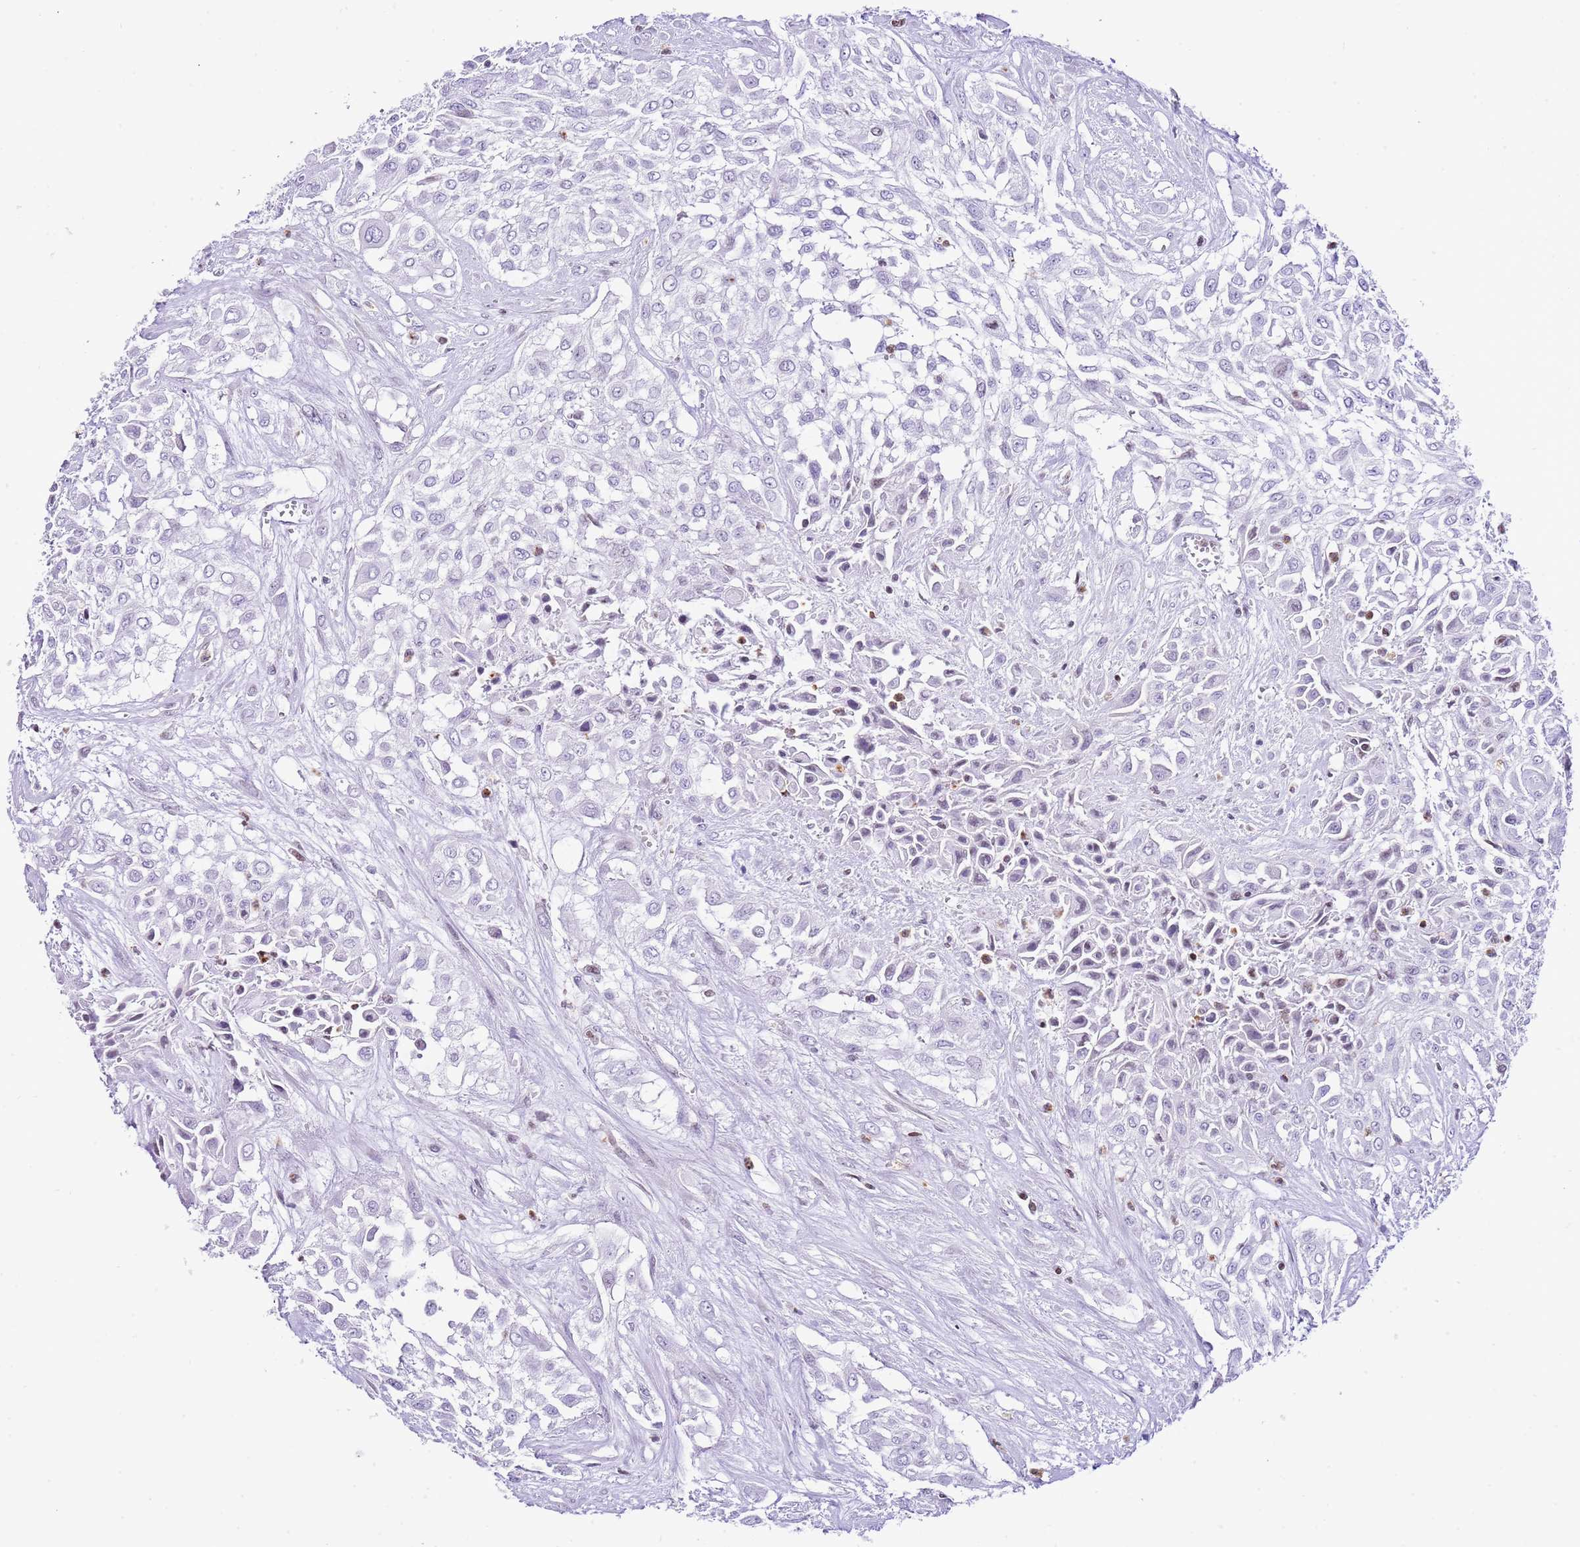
{"staining": {"intensity": "negative", "quantity": "none", "location": "none"}, "tissue": "urothelial cancer", "cell_type": "Tumor cells", "image_type": "cancer", "snomed": [{"axis": "morphology", "description": "Urothelial carcinoma, High grade"}, {"axis": "topography", "description": "Urinary bladder"}], "caption": "Human urothelial cancer stained for a protein using IHC exhibits no staining in tumor cells.", "gene": "PRR15", "patient": {"sex": "male", "age": 57}}